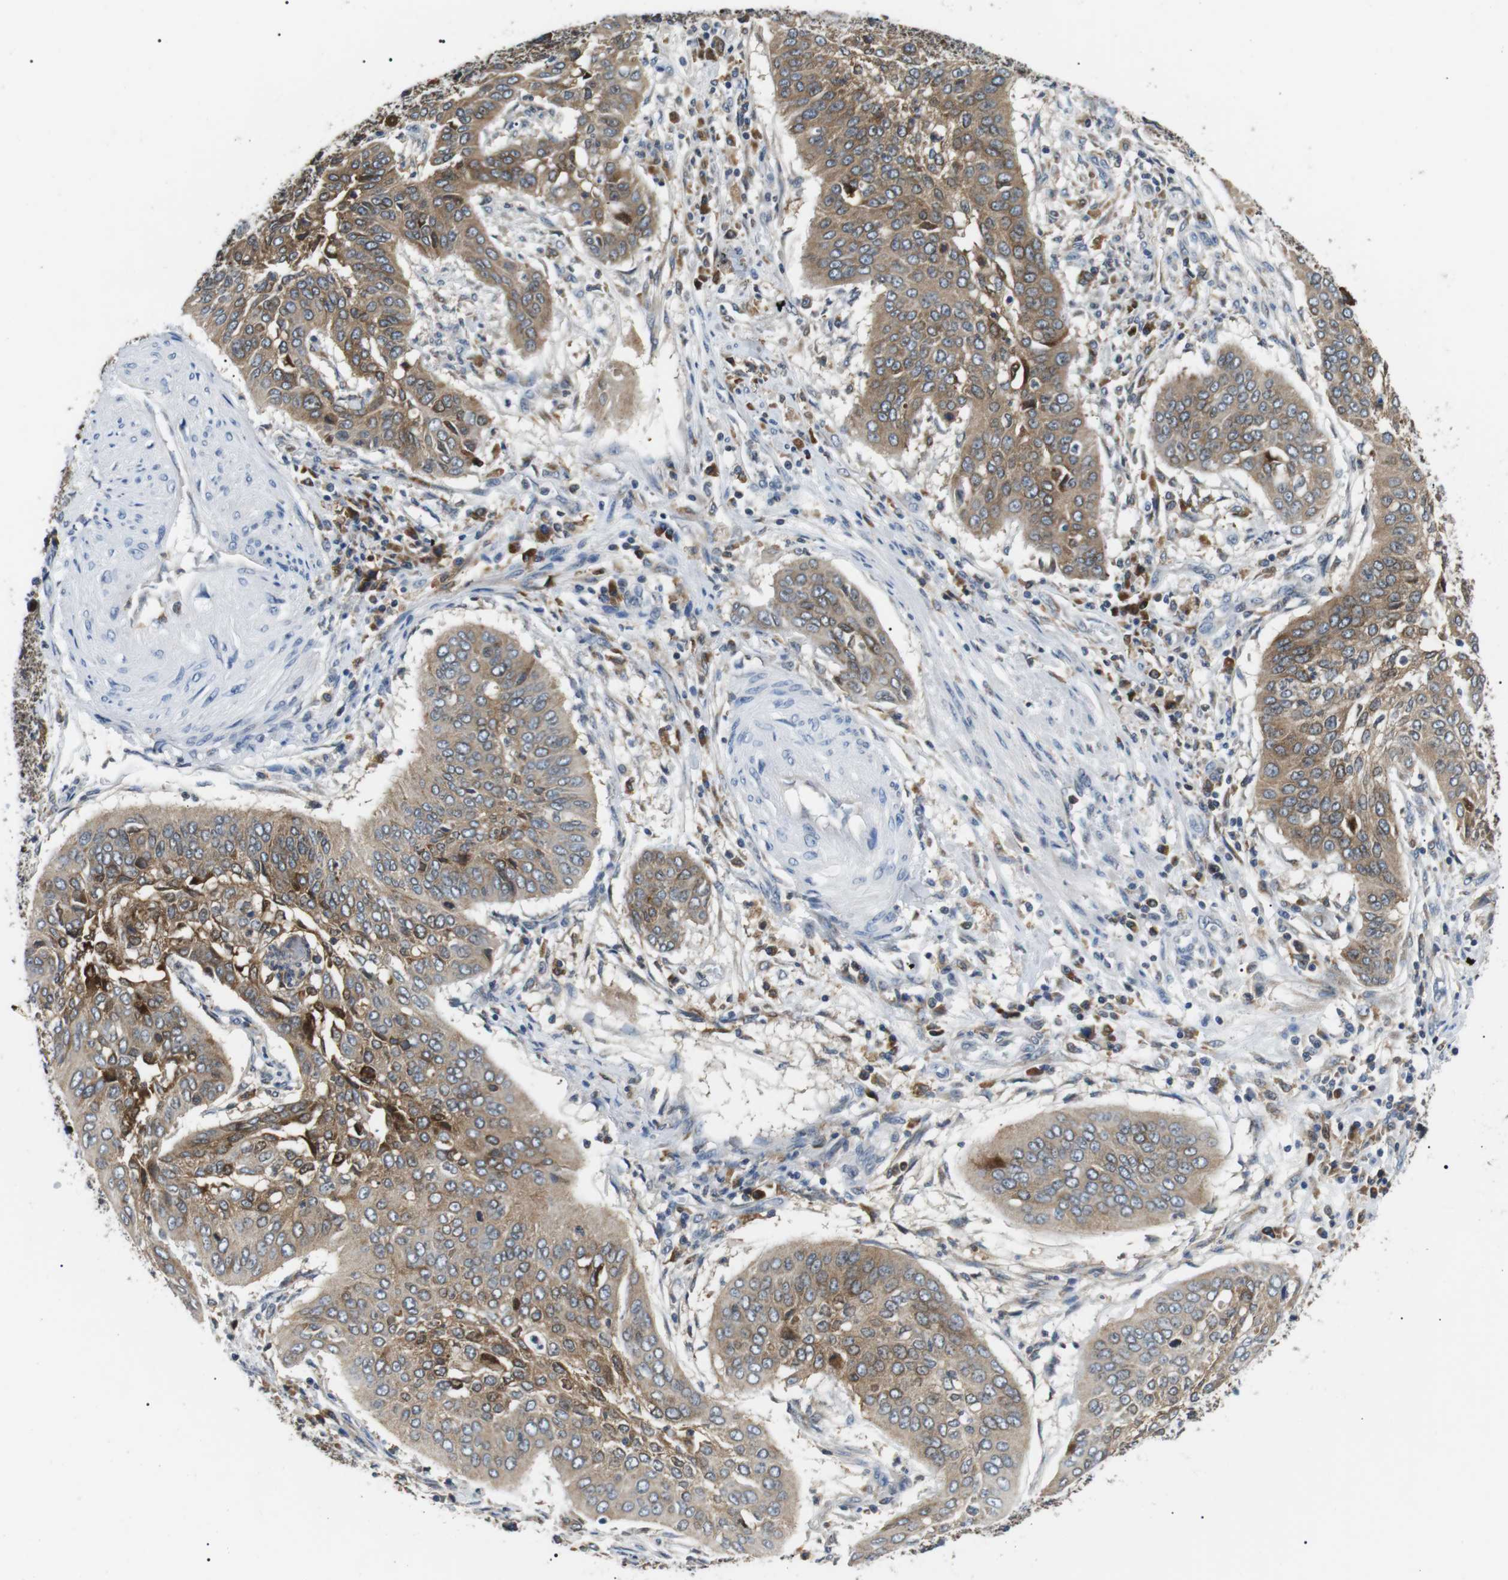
{"staining": {"intensity": "moderate", "quantity": ">75%", "location": "cytoplasmic/membranous"}, "tissue": "cervical cancer", "cell_type": "Tumor cells", "image_type": "cancer", "snomed": [{"axis": "morphology", "description": "Normal tissue, NOS"}, {"axis": "morphology", "description": "Squamous cell carcinoma, NOS"}, {"axis": "topography", "description": "Cervix"}], "caption": "A histopathology image of human cervical cancer (squamous cell carcinoma) stained for a protein demonstrates moderate cytoplasmic/membranous brown staining in tumor cells. The protein is shown in brown color, while the nuclei are stained blue.", "gene": "RAB9A", "patient": {"sex": "female", "age": 39}}